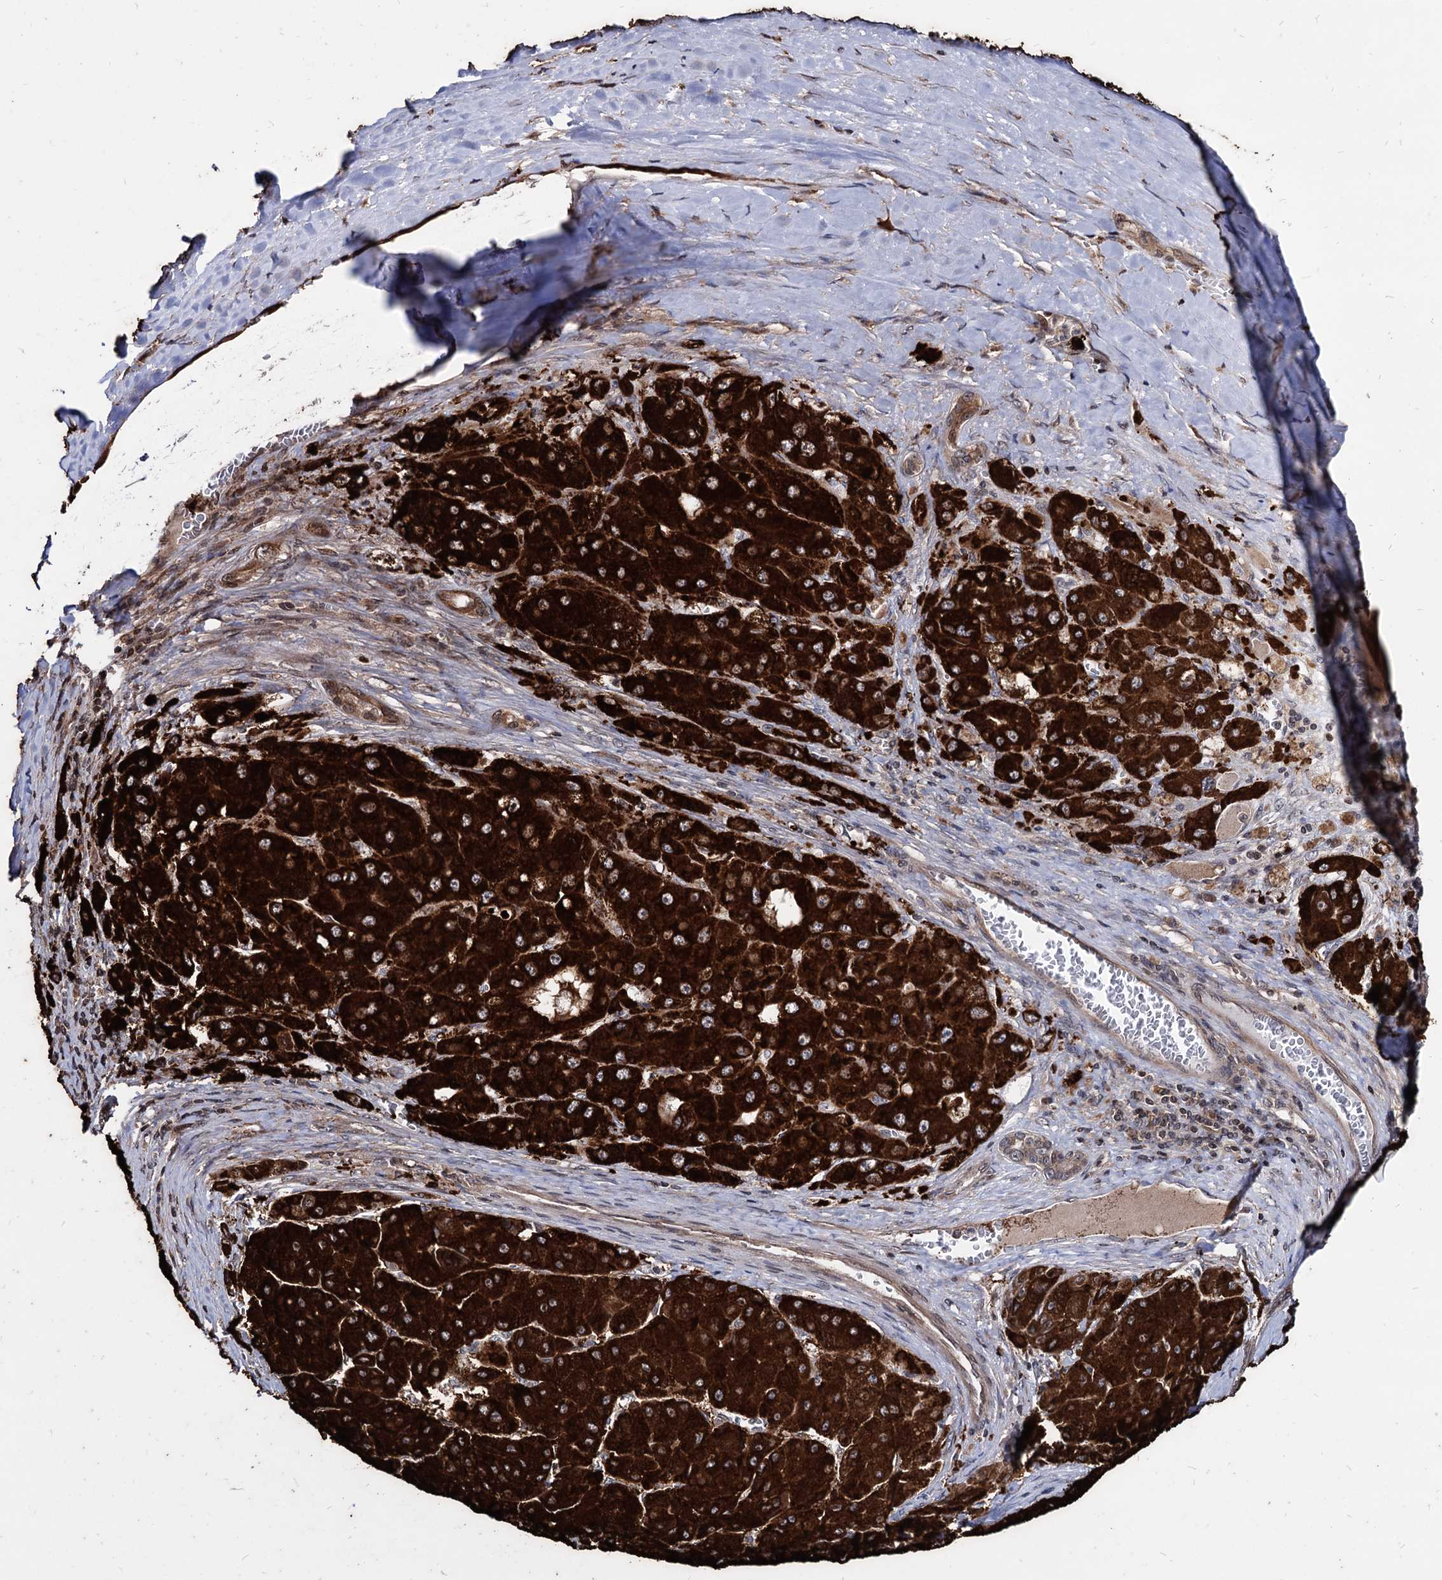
{"staining": {"intensity": "strong", "quantity": ">75%", "location": "cytoplasmic/membranous"}, "tissue": "liver cancer", "cell_type": "Tumor cells", "image_type": "cancer", "snomed": [{"axis": "morphology", "description": "Carcinoma, Hepatocellular, NOS"}, {"axis": "topography", "description": "Liver"}], "caption": "Liver cancer was stained to show a protein in brown. There is high levels of strong cytoplasmic/membranous staining in about >75% of tumor cells. Using DAB (brown) and hematoxylin (blue) stains, captured at high magnification using brightfield microscopy.", "gene": "ANKRD12", "patient": {"sex": "female", "age": 73}}